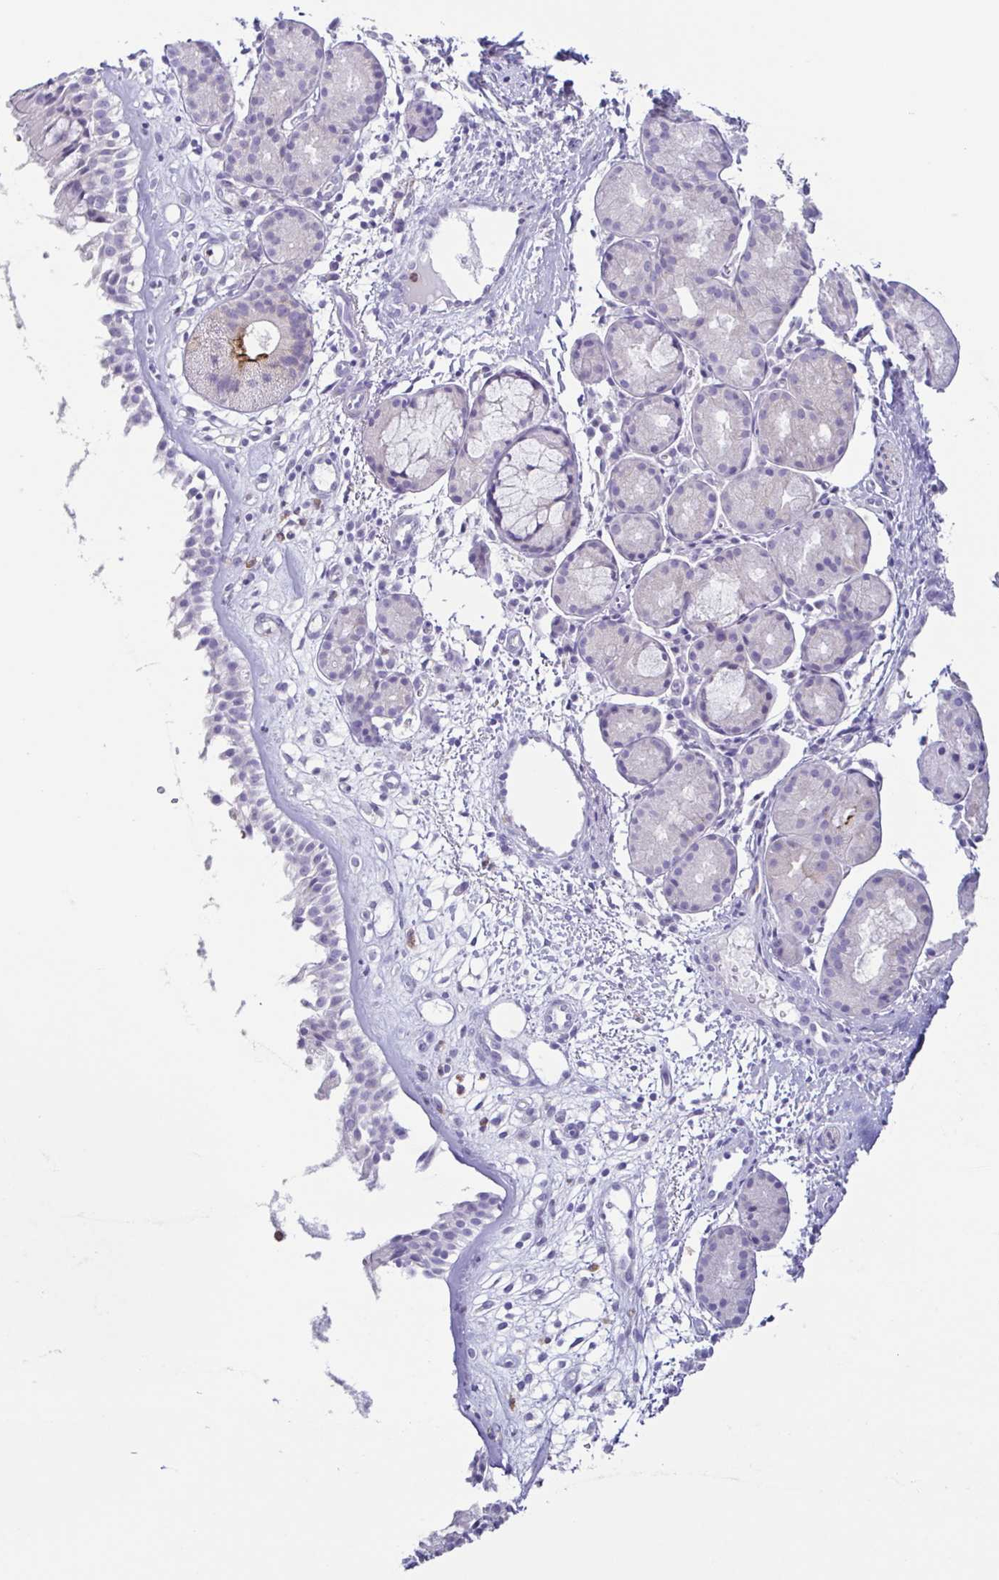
{"staining": {"intensity": "negative", "quantity": "none", "location": "none"}, "tissue": "nasopharynx", "cell_type": "Respiratory epithelial cells", "image_type": "normal", "snomed": [{"axis": "morphology", "description": "Normal tissue, NOS"}, {"axis": "topography", "description": "Nasopharynx"}], "caption": "Respiratory epithelial cells show no significant expression in benign nasopharynx. (Immunohistochemistry, brightfield microscopy, high magnification).", "gene": "ATP6V1G2", "patient": {"sex": "male", "age": 65}}